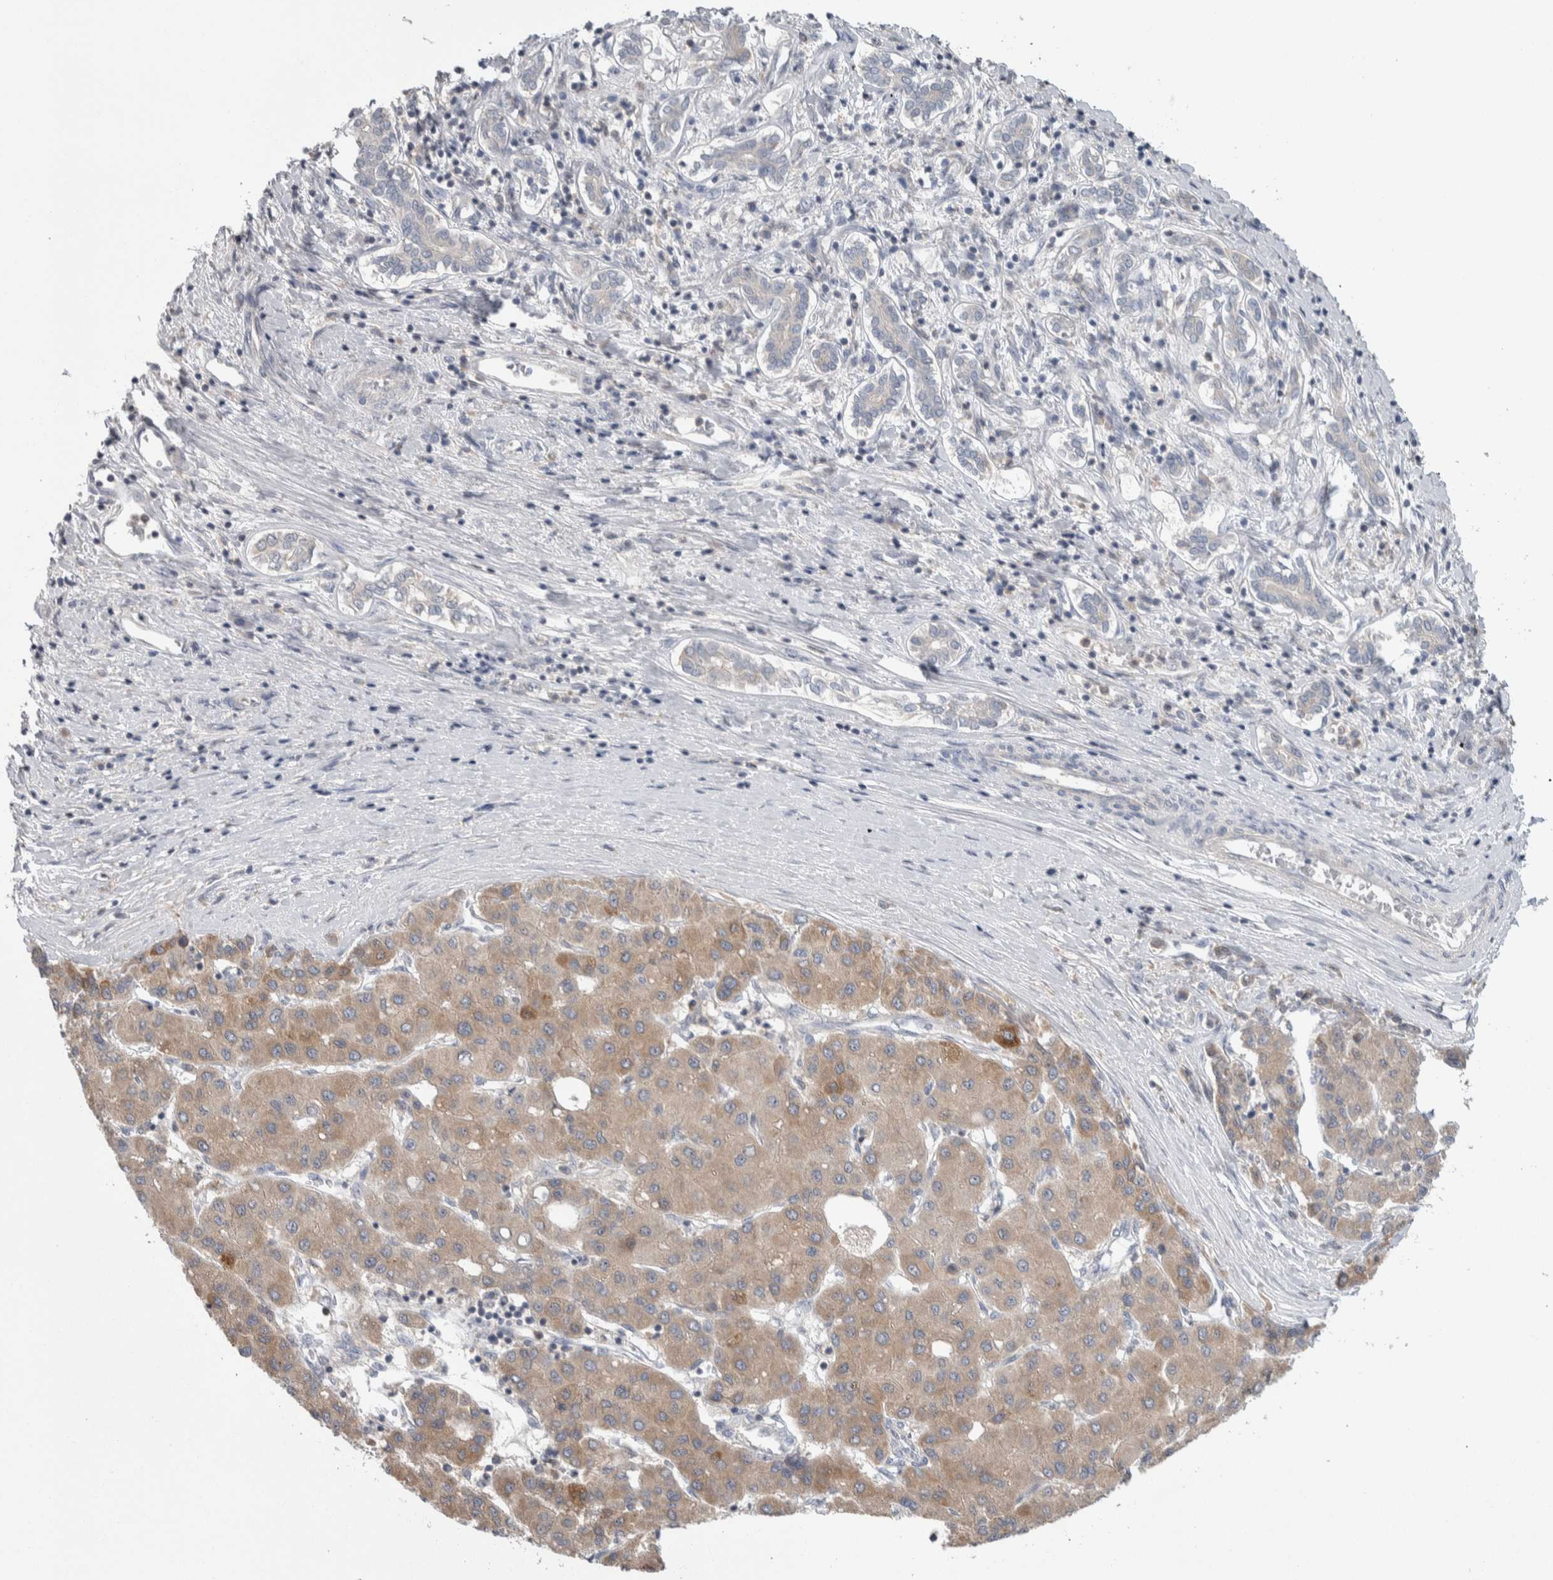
{"staining": {"intensity": "weak", "quantity": ">75%", "location": "cytoplasmic/membranous"}, "tissue": "liver cancer", "cell_type": "Tumor cells", "image_type": "cancer", "snomed": [{"axis": "morphology", "description": "Carcinoma, Hepatocellular, NOS"}, {"axis": "topography", "description": "Liver"}], "caption": "Approximately >75% of tumor cells in human liver hepatocellular carcinoma display weak cytoplasmic/membranous protein positivity as visualized by brown immunohistochemical staining.", "gene": "HTATIP2", "patient": {"sex": "male", "age": 65}}